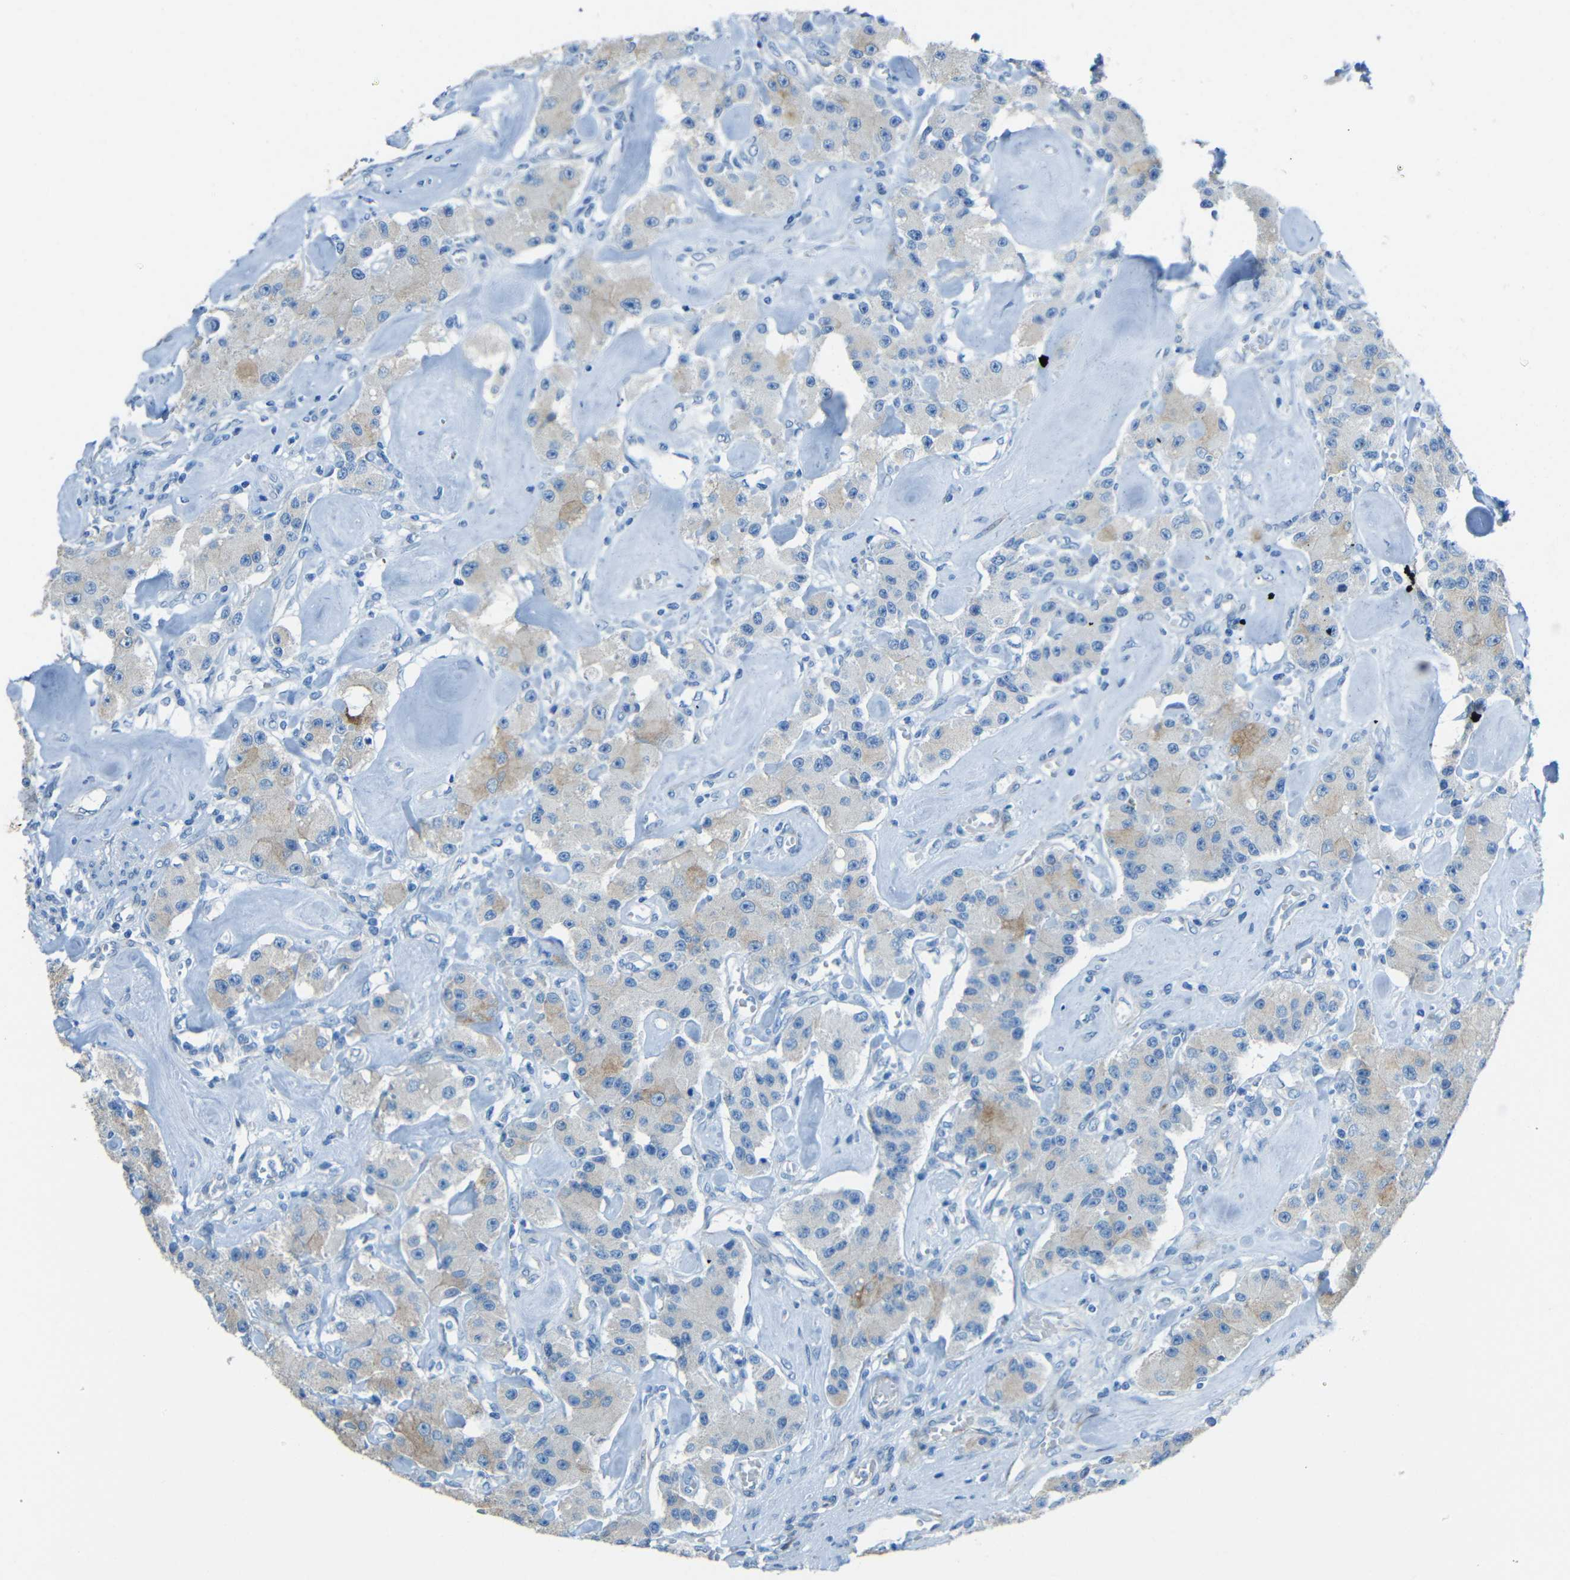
{"staining": {"intensity": "weak", "quantity": ">75%", "location": "cytoplasmic/membranous"}, "tissue": "carcinoid", "cell_type": "Tumor cells", "image_type": "cancer", "snomed": [{"axis": "morphology", "description": "Carcinoid, malignant, NOS"}, {"axis": "topography", "description": "Pancreas"}], "caption": "Protein staining displays weak cytoplasmic/membranous positivity in about >75% of tumor cells in carcinoid. Using DAB (brown) and hematoxylin (blue) stains, captured at high magnification using brightfield microscopy.", "gene": "TUBB4B", "patient": {"sex": "male", "age": 41}}